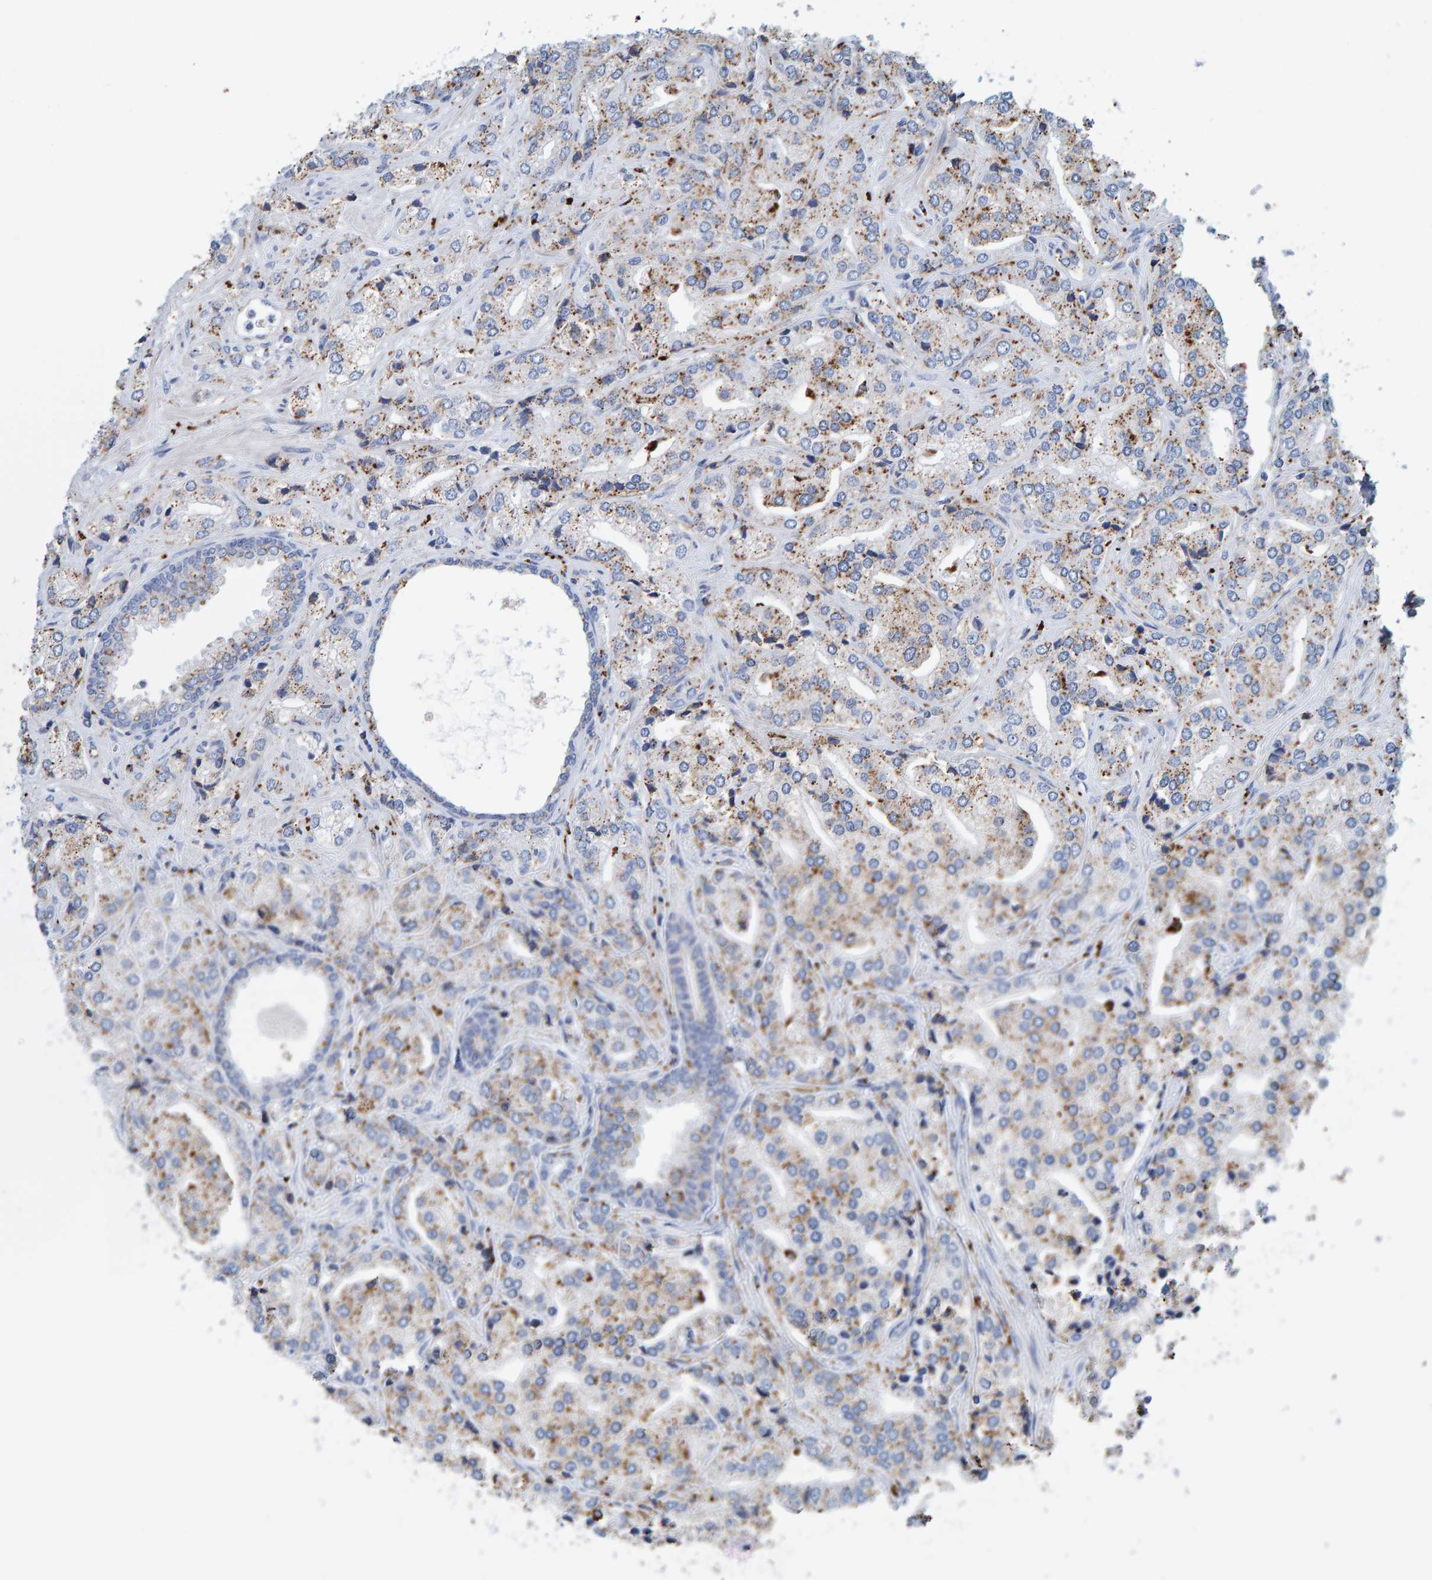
{"staining": {"intensity": "weak", "quantity": ">75%", "location": "cytoplasmic/membranous"}, "tissue": "prostate cancer", "cell_type": "Tumor cells", "image_type": "cancer", "snomed": [{"axis": "morphology", "description": "Adenocarcinoma, High grade"}, {"axis": "topography", "description": "Prostate"}], "caption": "Protein analysis of high-grade adenocarcinoma (prostate) tissue reveals weak cytoplasmic/membranous expression in about >75% of tumor cells.", "gene": "BIN3", "patient": {"sex": "male", "age": 66}}